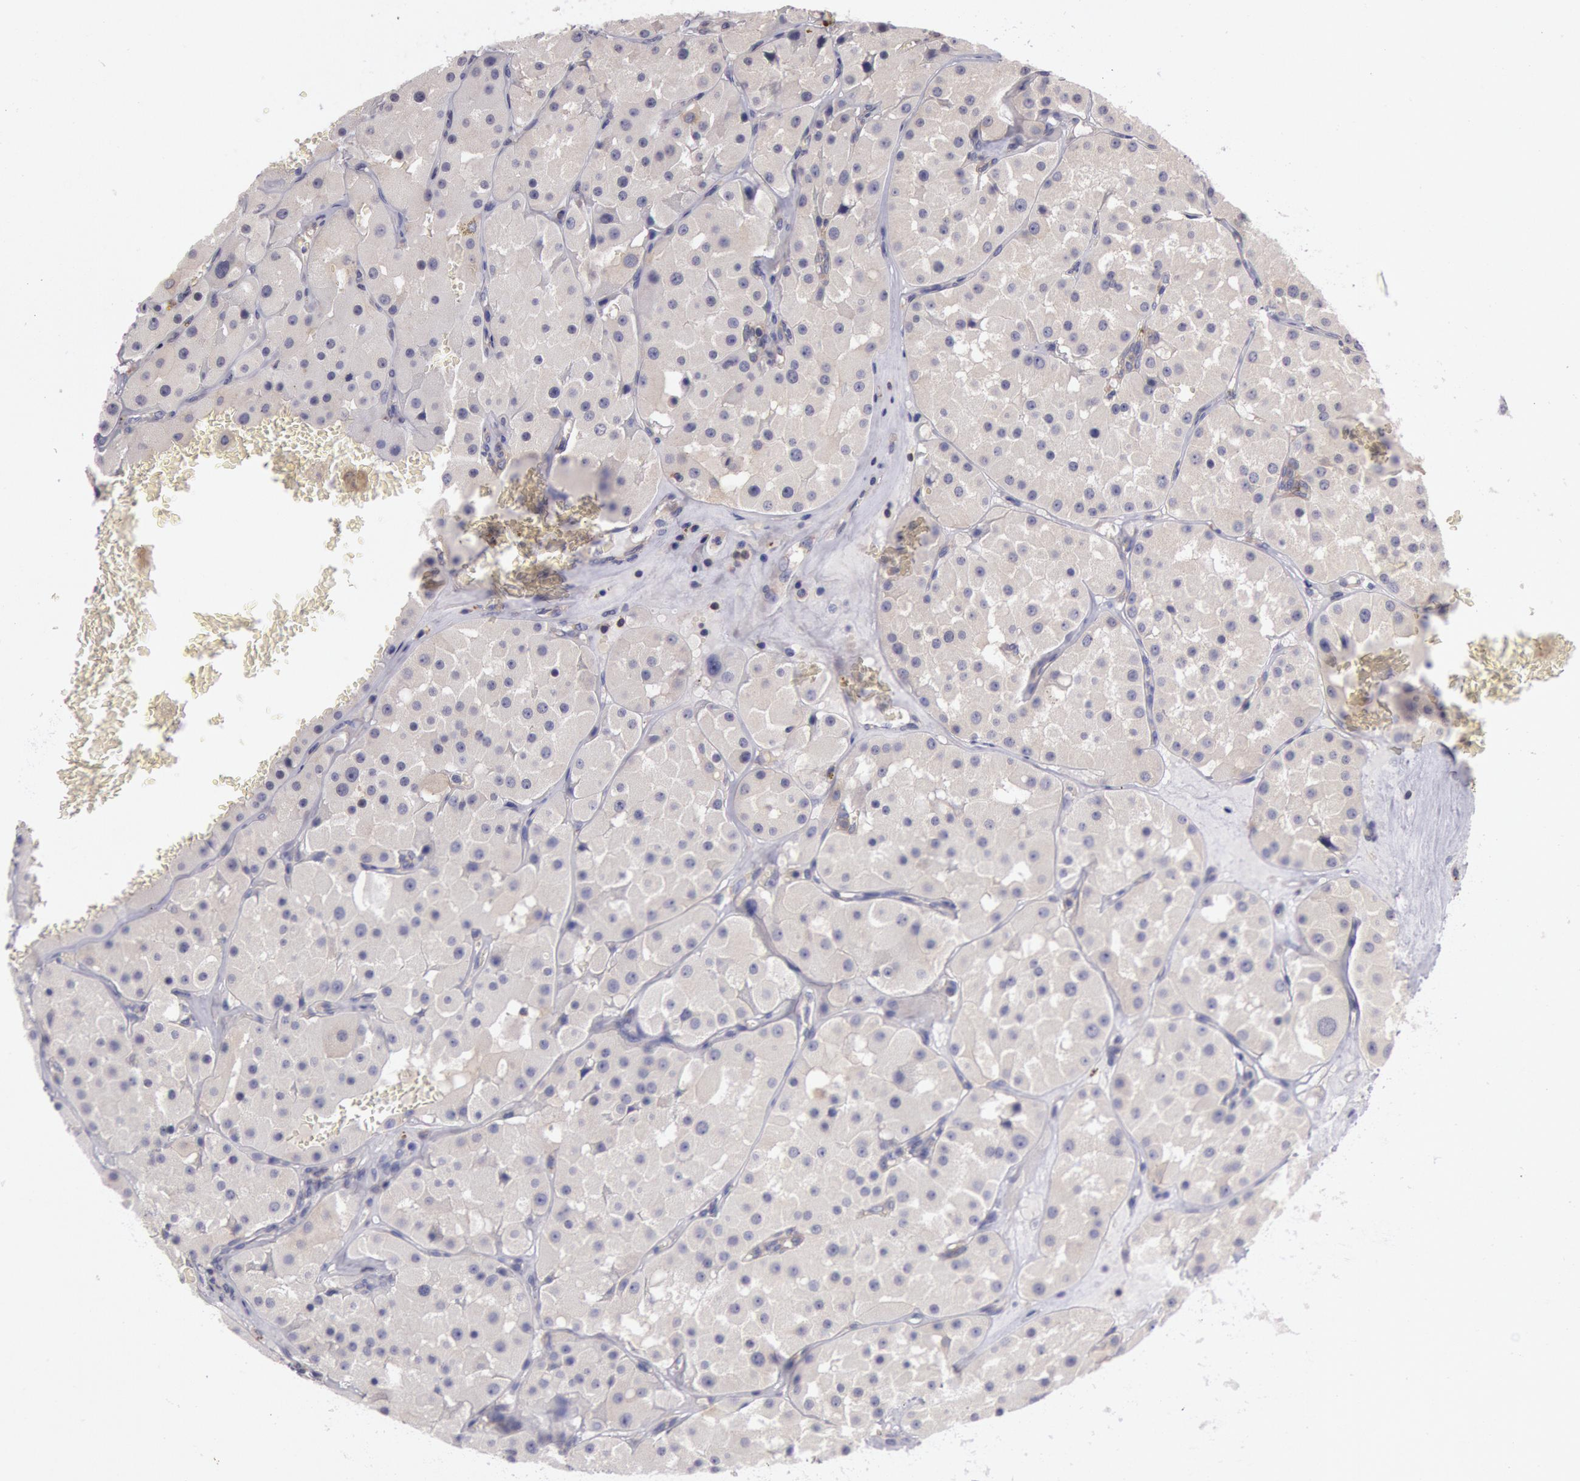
{"staining": {"intensity": "weak", "quantity": ">75%", "location": "cytoplasmic/membranous"}, "tissue": "renal cancer", "cell_type": "Tumor cells", "image_type": "cancer", "snomed": [{"axis": "morphology", "description": "Adenocarcinoma, uncertain malignant potential"}, {"axis": "topography", "description": "Kidney"}], "caption": "Immunohistochemical staining of human renal adenocarcinoma,  uncertain malignant potential demonstrates low levels of weak cytoplasmic/membranous protein expression in approximately >75% of tumor cells.", "gene": "NMT2", "patient": {"sex": "male", "age": 63}}